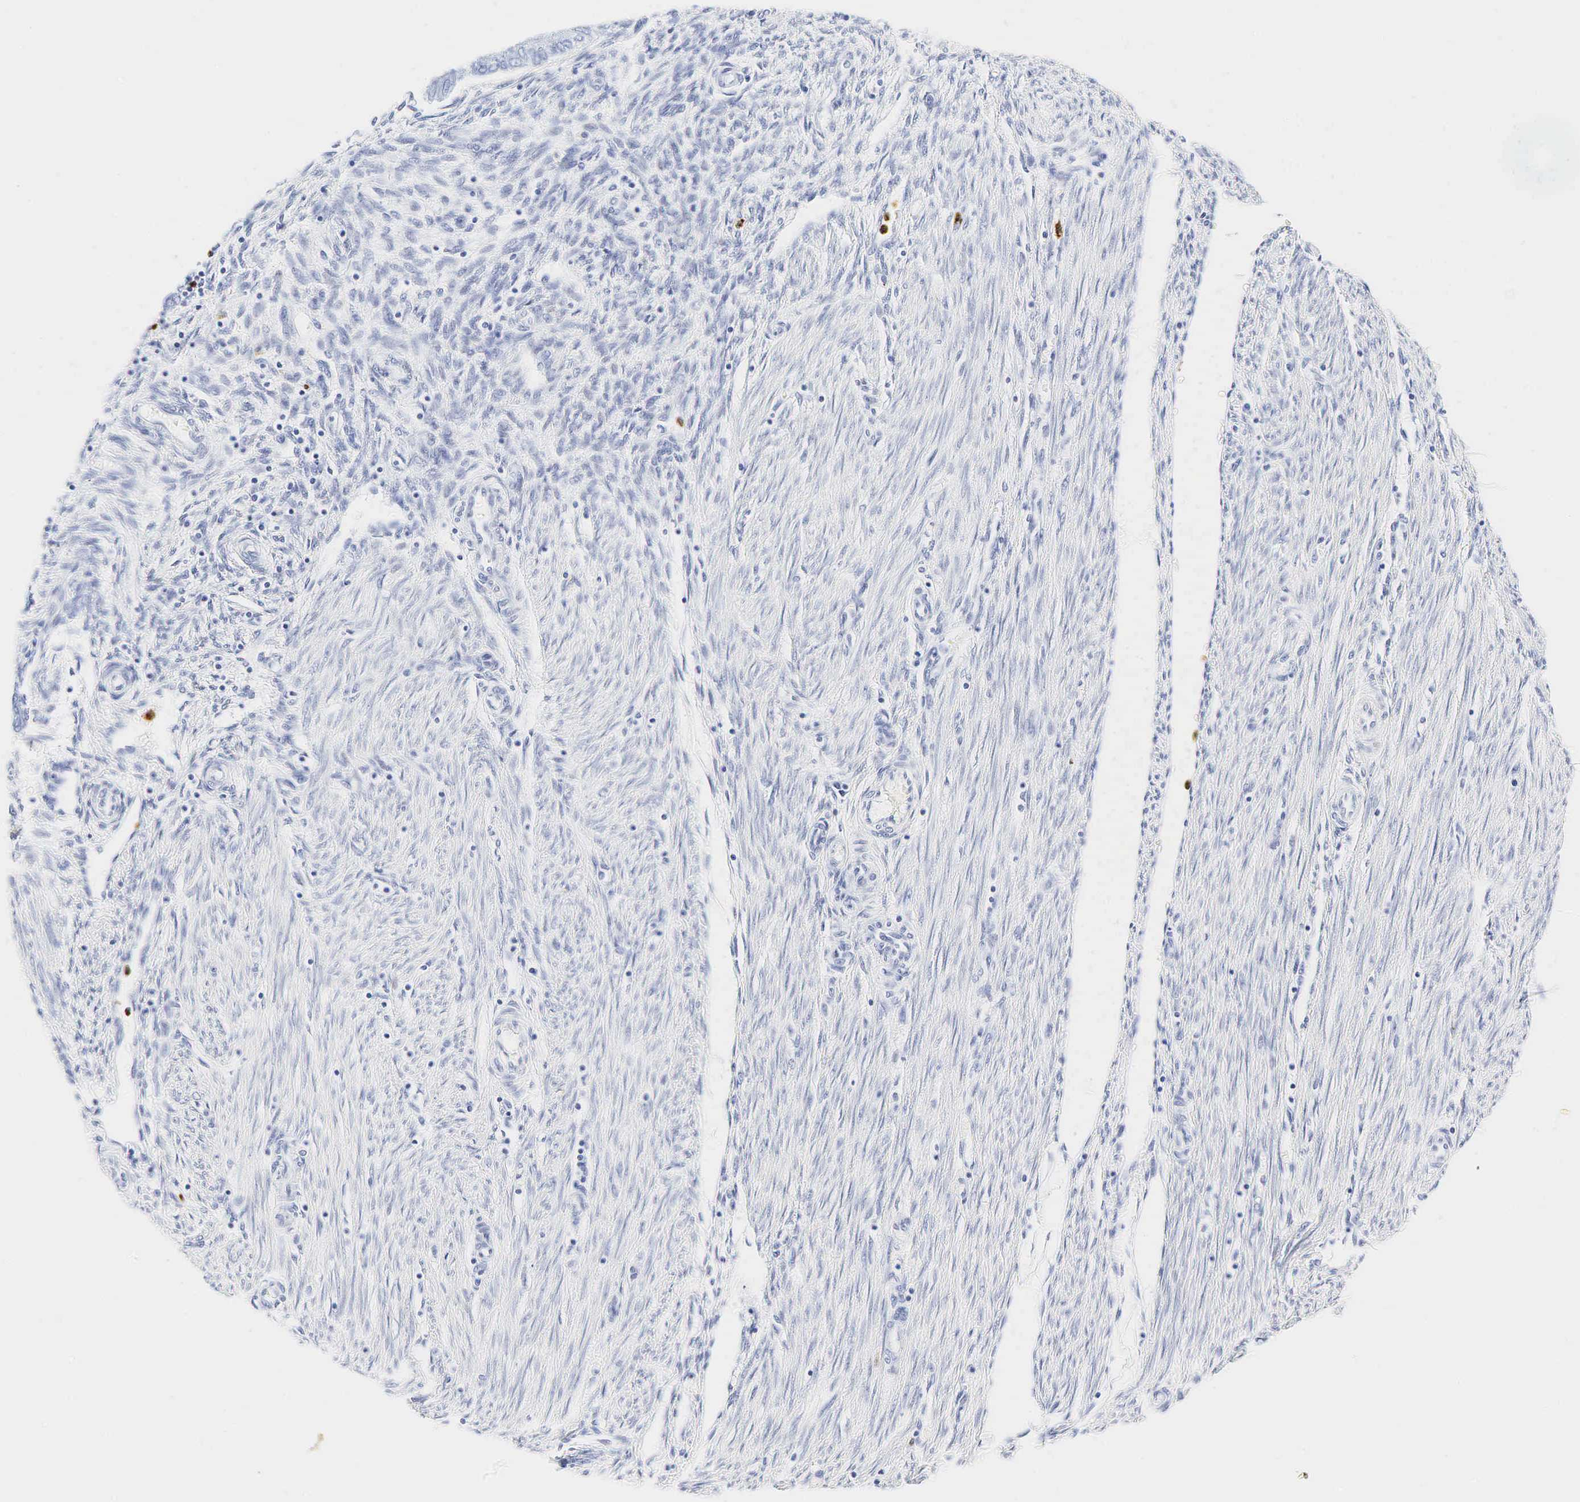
{"staining": {"intensity": "negative", "quantity": "none", "location": "none"}, "tissue": "endometrial cancer", "cell_type": "Tumor cells", "image_type": "cancer", "snomed": [{"axis": "morphology", "description": "Adenocarcinoma, NOS"}, {"axis": "topography", "description": "Endometrium"}], "caption": "Endometrial cancer was stained to show a protein in brown. There is no significant expression in tumor cells.", "gene": "LYZ", "patient": {"sex": "female", "age": 51}}